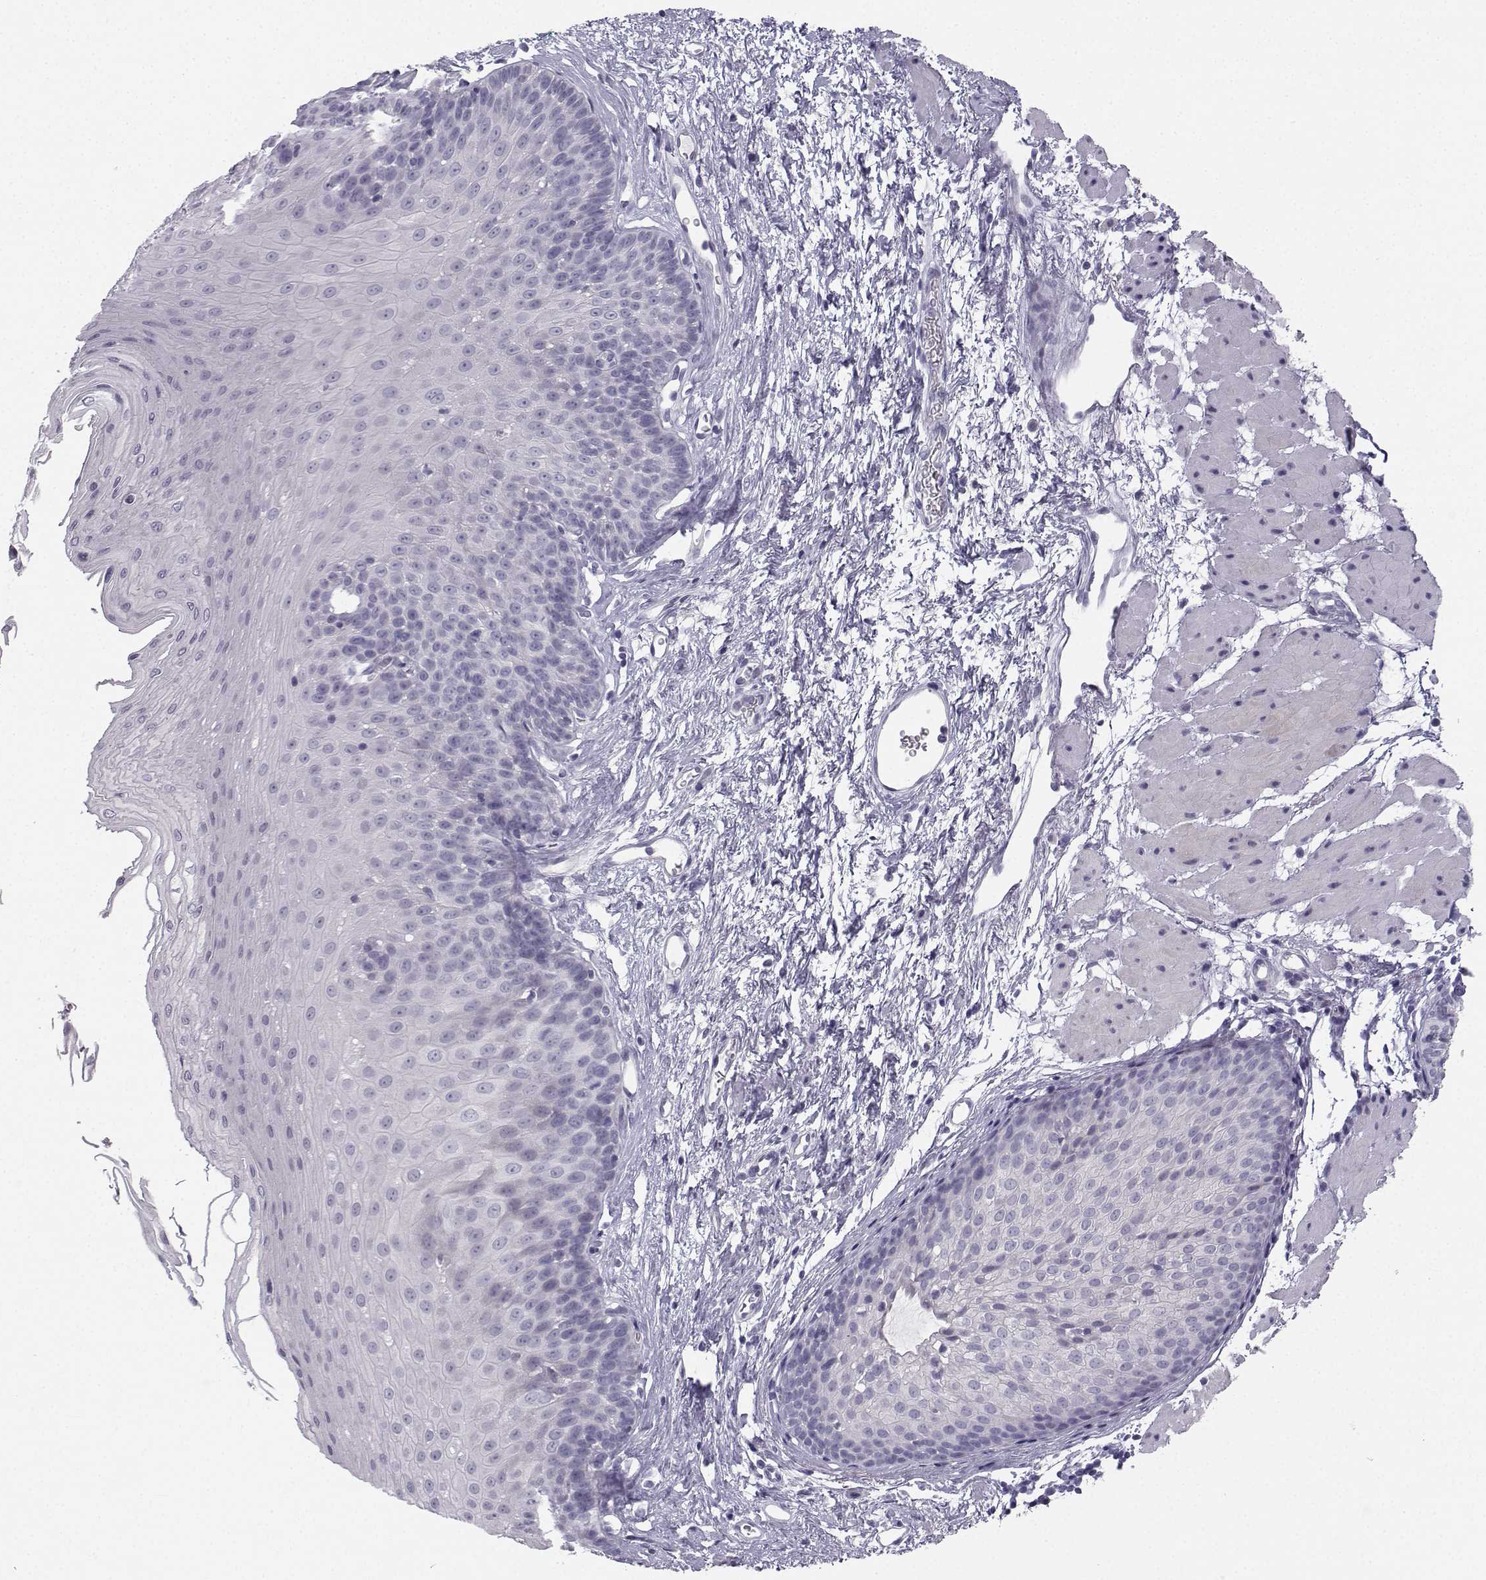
{"staining": {"intensity": "negative", "quantity": "none", "location": "none"}, "tissue": "esophagus", "cell_type": "Squamous epithelial cells", "image_type": "normal", "snomed": [{"axis": "morphology", "description": "Normal tissue, NOS"}, {"axis": "topography", "description": "Esophagus"}], "caption": "Squamous epithelial cells show no significant protein expression in benign esophagus. (Immunohistochemistry, brightfield microscopy, high magnification).", "gene": "SYCE1", "patient": {"sex": "female", "age": 62}}